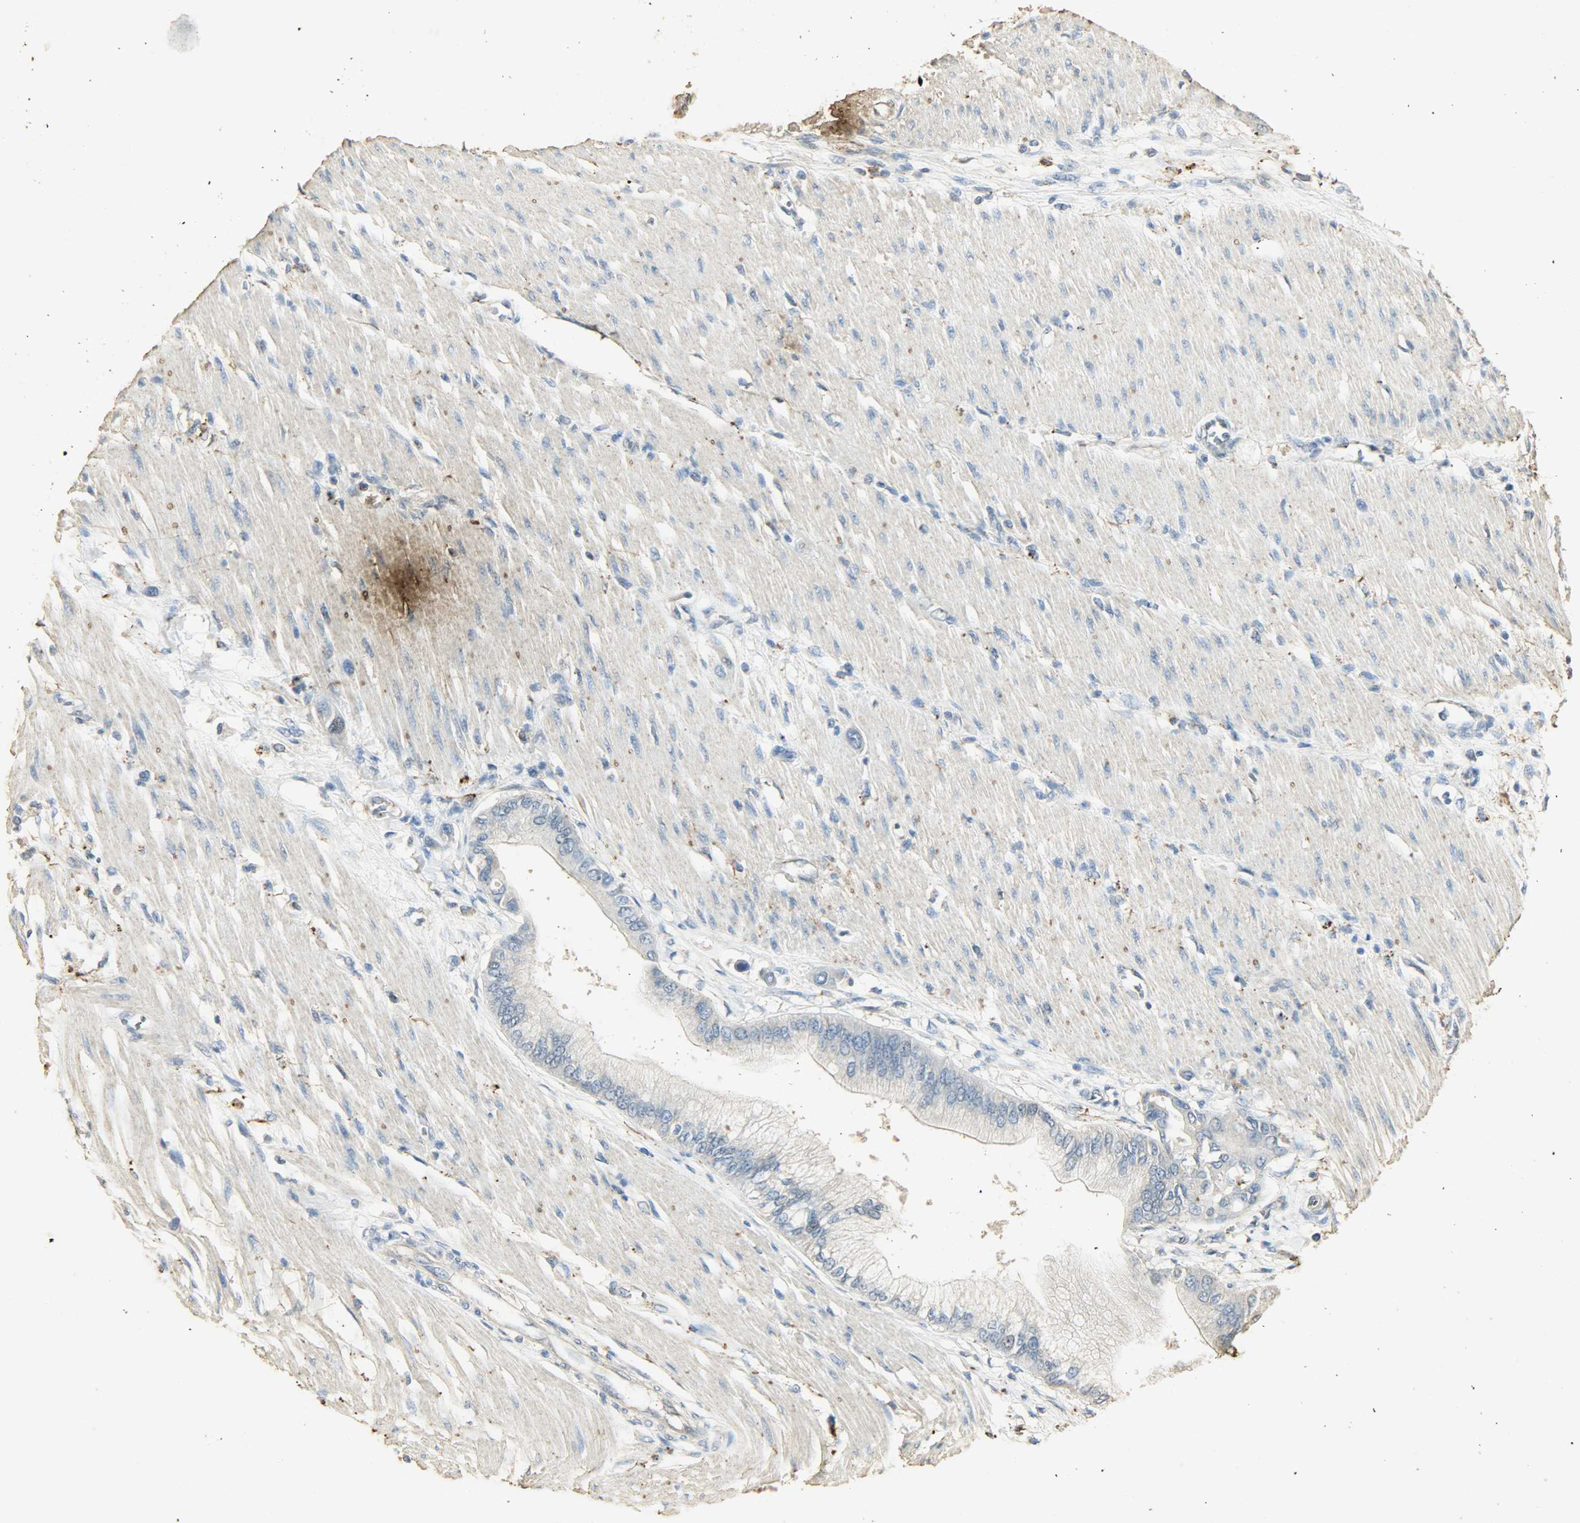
{"staining": {"intensity": "negative", "quantity": "none", "location": "none"}, "tissue": "pancreatic cancer", "cell_type": "Tumor cells", "image_type": "cancer", "snomed": [{"axis": "morphology", "description": "Adenocarcinoma, NOS"}, {"axis": "morphology", "description": "Adenocarcinoma, metastatic, NOS"}, {"axis": "topography", "description": "Lymph node"}, {"axis": "topography", "description": "Pancreas"}, {"axis": "topography", "description": "Duodenum"}], "caption": "Tumor cells show no significant positivity in adenocarcinoma (pancreatic). Nuclei are stained in blue.", "gene": "ASB9", "patient": {"sex": "female", "age": 64}}